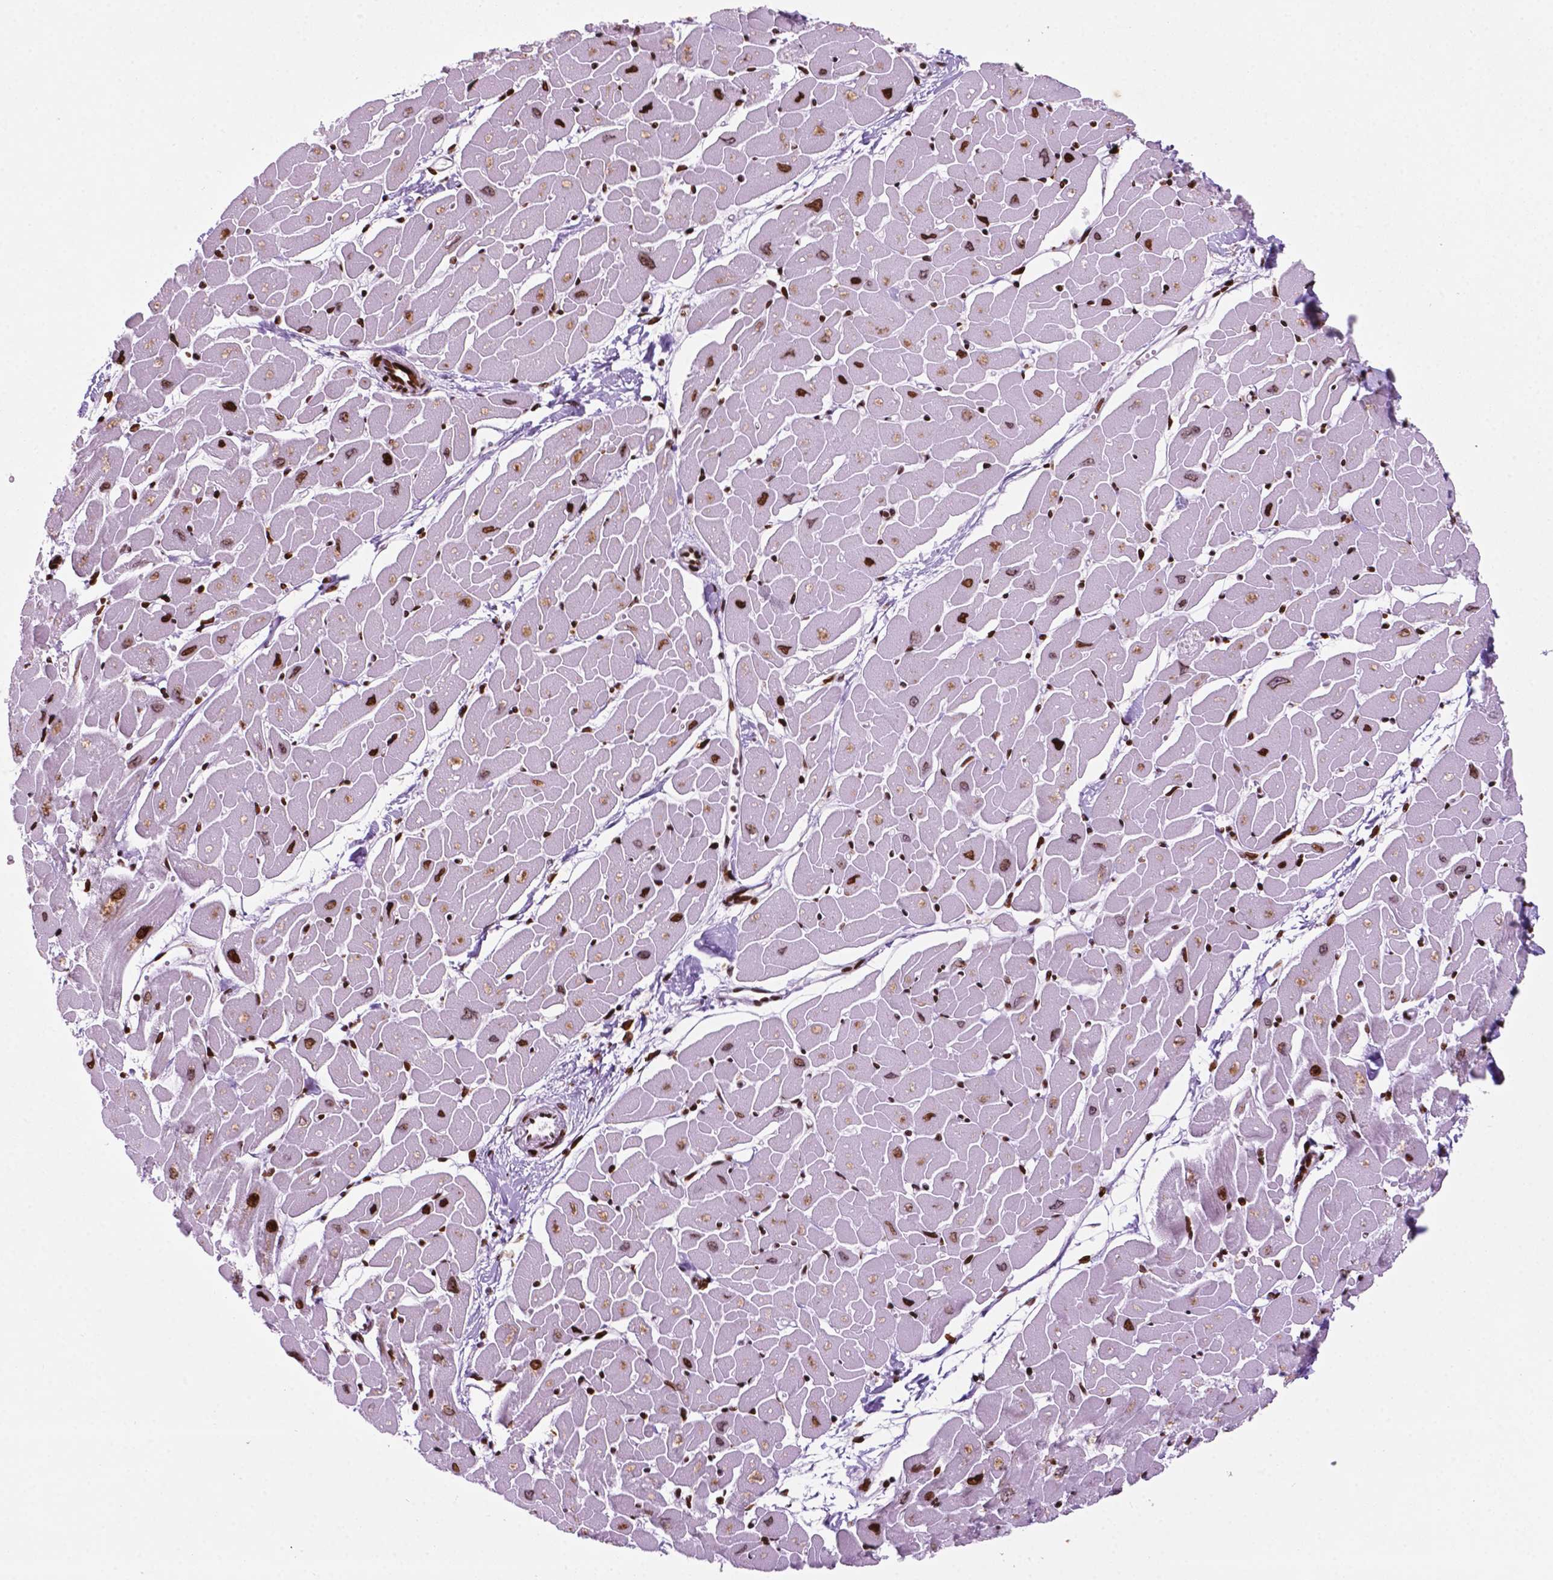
{"staining": {"intensity": "strong", "quantity": ">75%", "location": "nuclear"}, "tissue": "heart muscle", "cell_type": "Cardiomyocytes", "image_type": "normal", "snomed": [{"axis": "morphology", "description": "Normal tissue, NOS"}, {"axis": "topography", "description": "Heart"}], "caption": "About >75% of cardiomyocytes in unremarkable heart muscle reveal strong nuclear protein positivity as visualized by brown immunohistochemical staining.", "gene": "TMEM250", "patient": {"sex": "male", "age": 57}}